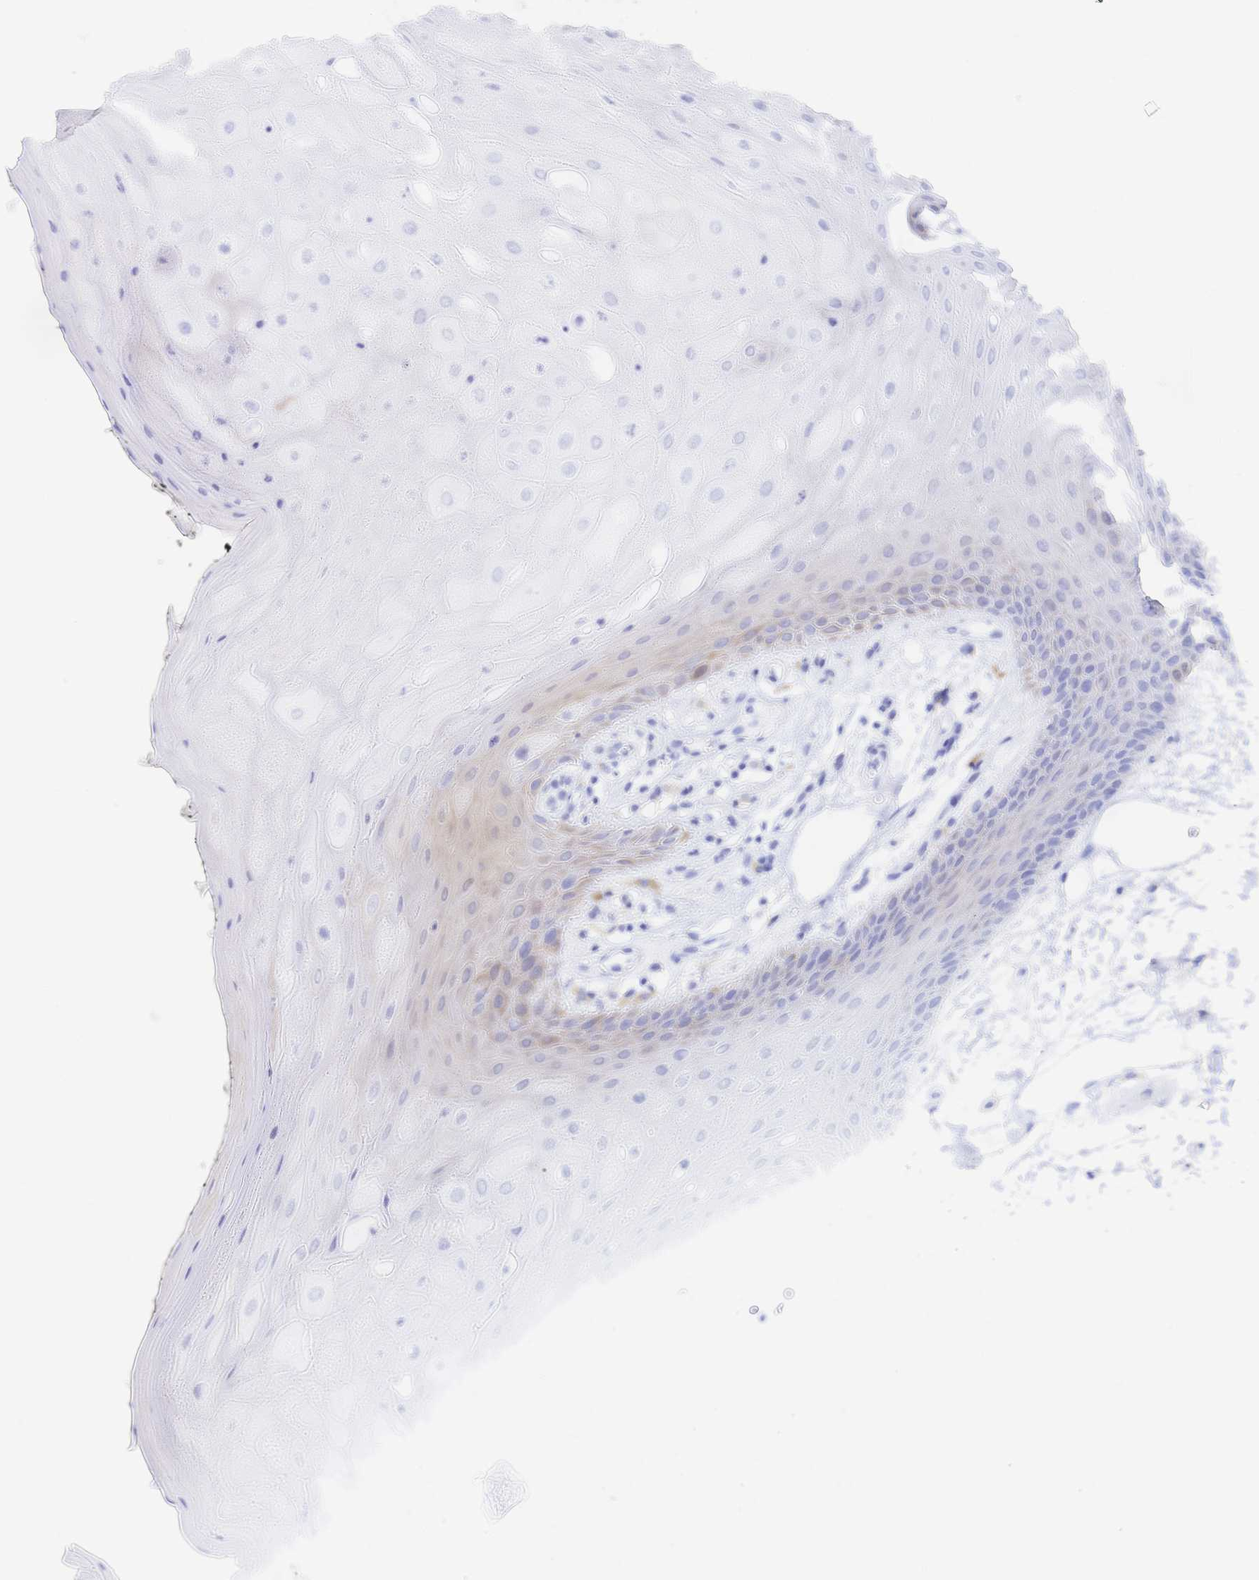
{"staining": {"intensity": "weak", "quantity": "<25%", "location": "cytoplasmic/membranous"}, "tissue": "oral mucosa", "cell_type": "Squamous epithelial cells", "image_type": "normal", "snomed": [{"axis": "morphology", "description": "Normal tissue, NOS"}, {"axis": "topography", "description": "Oral tissue"}, {"axis": "topography", "description": "Tounge, NOS"}], "caption": "The histopathology image displays no staining of squamous epithelial cells in normal oral mucosa.", "gene": "KCNH6", "patient": {"sex": "female", "age": 59}}